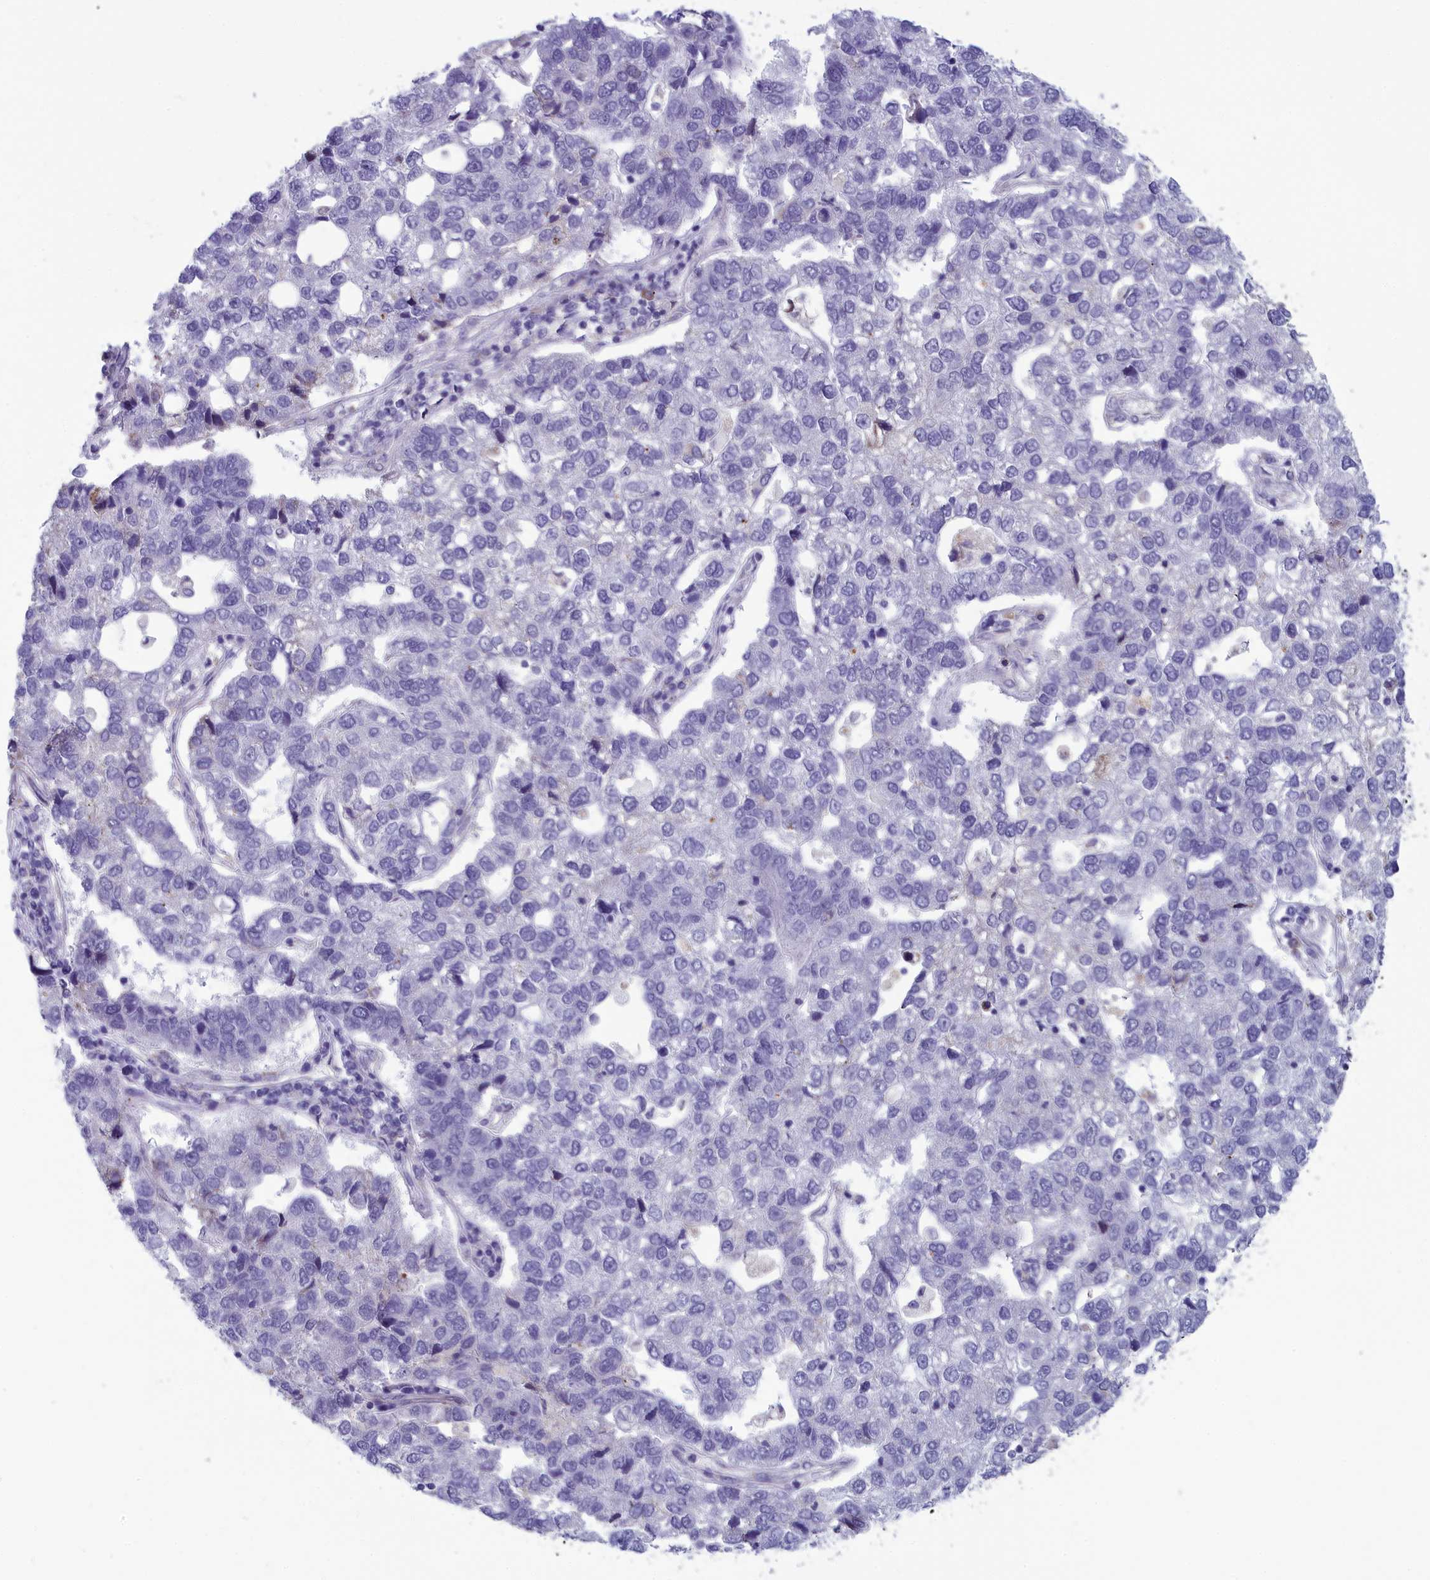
{"staining": {"intensity": "negative", "quantity": "none", "location": "none"}, "tissue": "pancreatic cancer", "cell_type": "Tumor cells", "image_type": "cancer", "snomed": [{"axis": "morphology", "description": "Adenocarcinoma, NOS"}, {"axis": "topography", "description": "Pancreas"}], "caption": "The micrograph demonstrates no significant expression in tumor cells of pancreatic cancer.", "gene": "MRI1", "patient": {"sex": "female", "age": 61}}